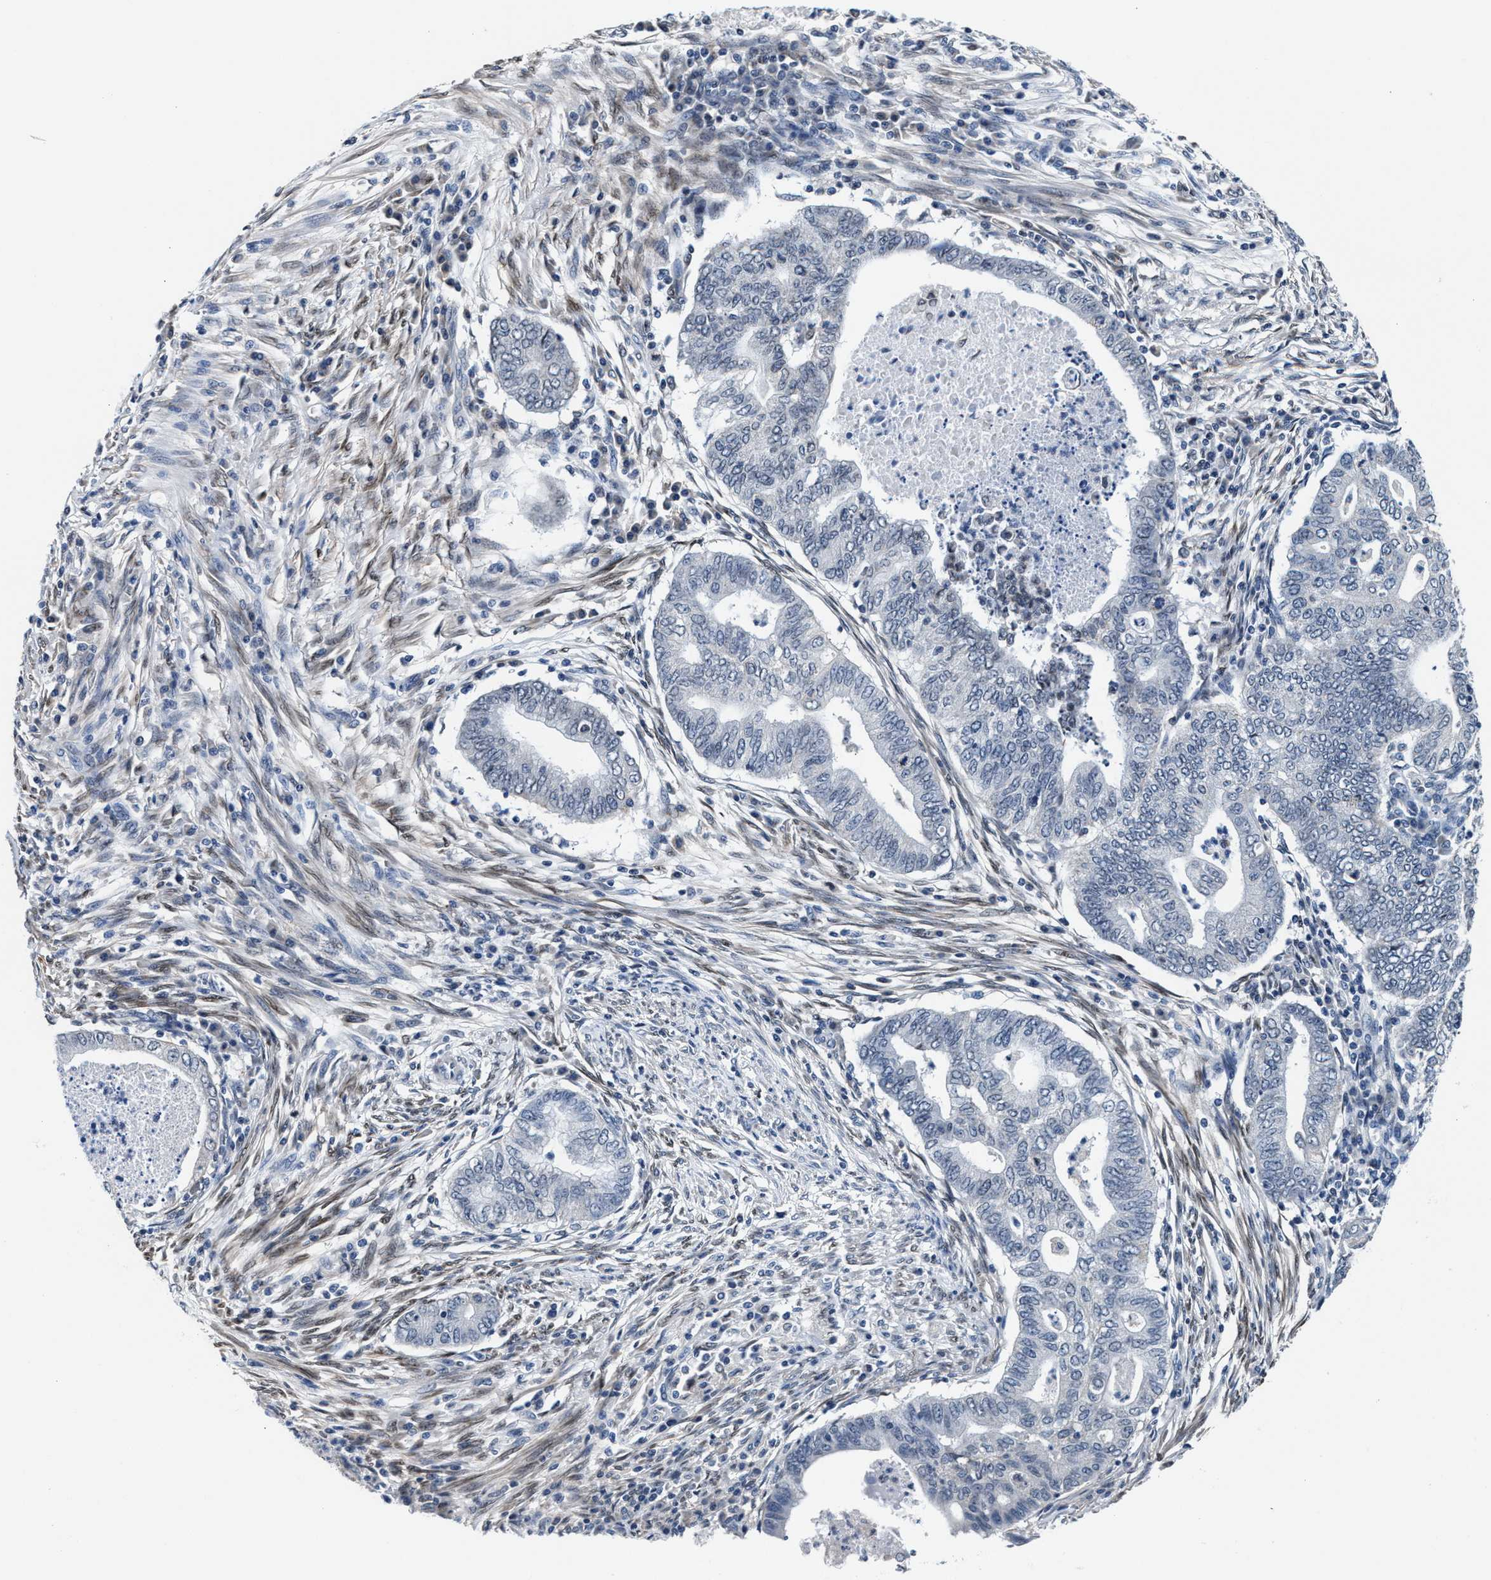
{"staining": {"intensity": "negative", "quantity": "none", "location": "none"}, "tissue": "endometrial cancer", "cell_type": "Tumor cells", "image_type": "cancer", "snomed": [{"axis": "morphology", "description": "Polyp, NOS"}, {"axis": "morphology", "description": "Adenocarcinoma, NOS"}, {"axis": "morphology", "description": "Adenoma, NOS"}, {"axis": "topography", "description": "Endometrium"}], "caption": "A micrograph of endometrial cancer (adenocarcinoma) stained for a protein displays no brown staining in tumor cells.", "gene": "MYH3", "patient": {"sex": "female", "age": 79}}